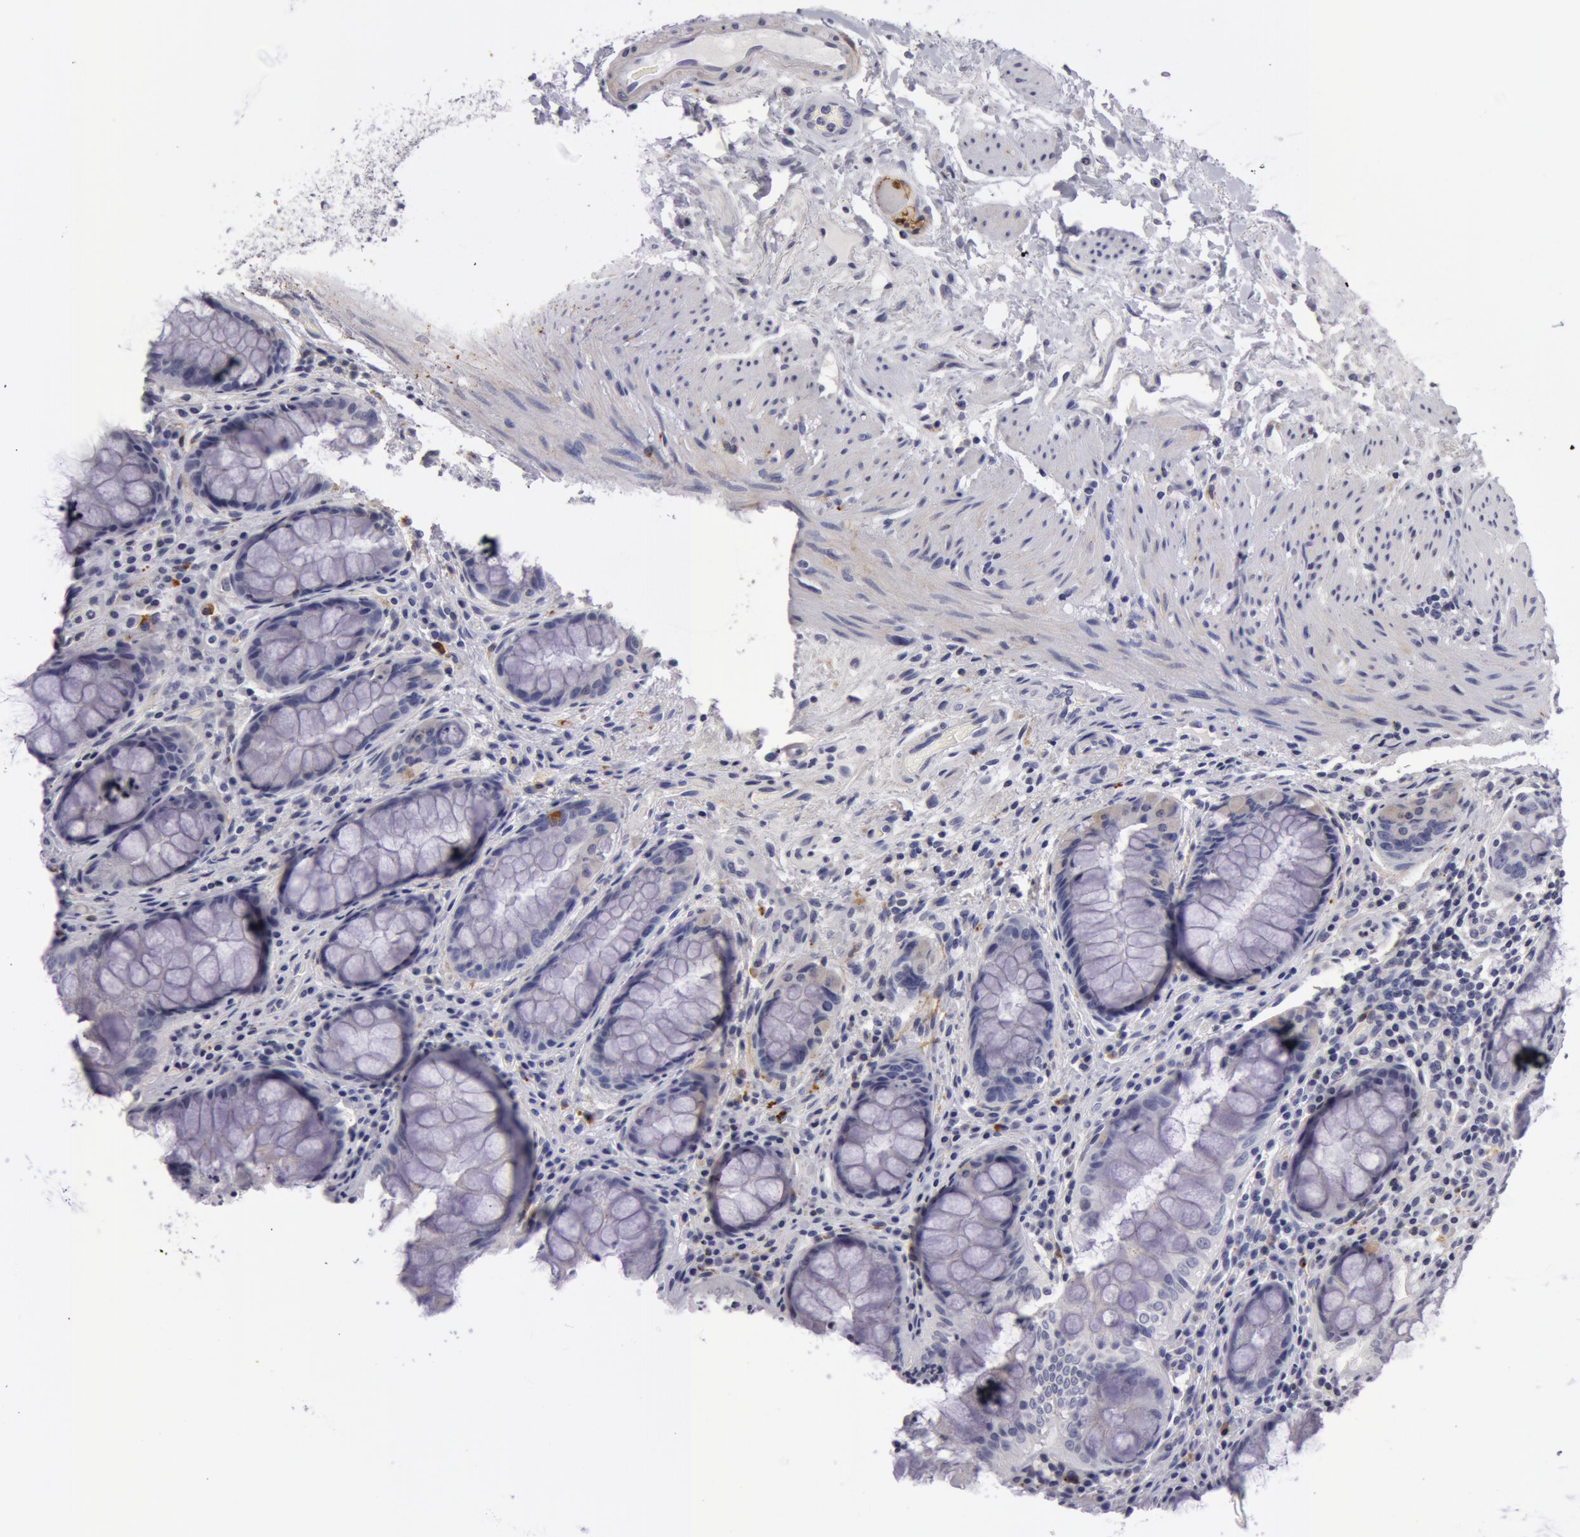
{"staining": {"intensity": "negative", "quantity": "none", "location": "none"}, "tissue": "rectum", "cell_type": "Glandular cells", "image_type": "normal", "snomed": [{"axis": "morphology", "description": "Normal tissue, NOS"}, {"axis": "topography", "description": "Rectum"}], "caption": "IHC of normal human rectum displays no positivity in glandular cells. (Immunohistochemistry, brightfield microscopy, high magnification).", "gene": "NLGN4X", "patient": {"sex": "female", "age": 75}}